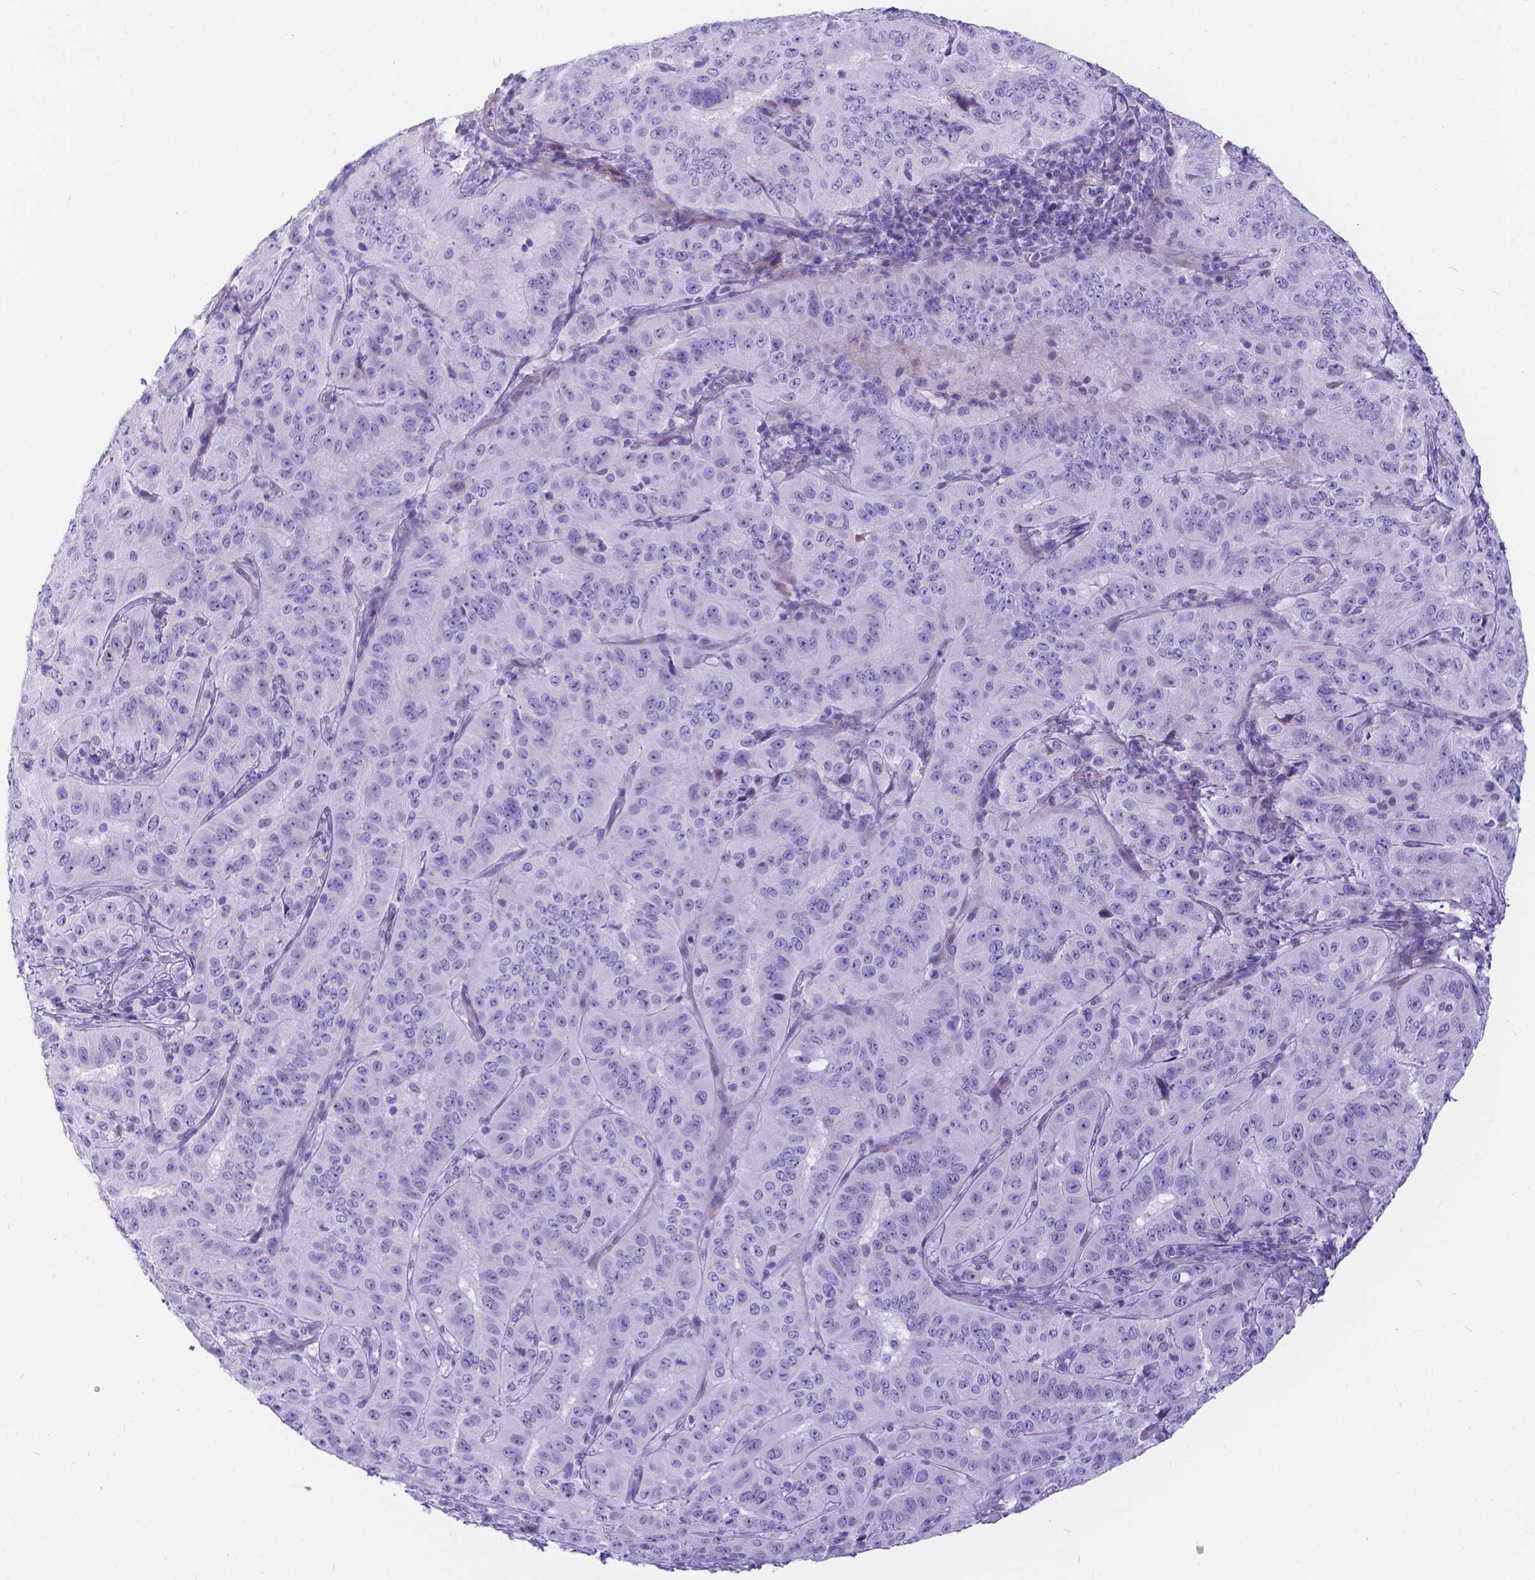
{"staining": {"intensity": "negative", "quantity": "none", "location": "none"}, "tissue": "pancreatic cancer", "cell_type": "Tumor cells", "image_type": "cancer", "snomed": [{"axis": "morphology", "description": "Adenocarcinoma, NOS"}, {"axis": "topography", "description": "Pancreas"}], "caption": "There is no significant positivity in tumor cells of pancreatic cancer (adenocarcinoma).", "gene": "KLHL10", "patient": {"sex": "male", "age": 63}}